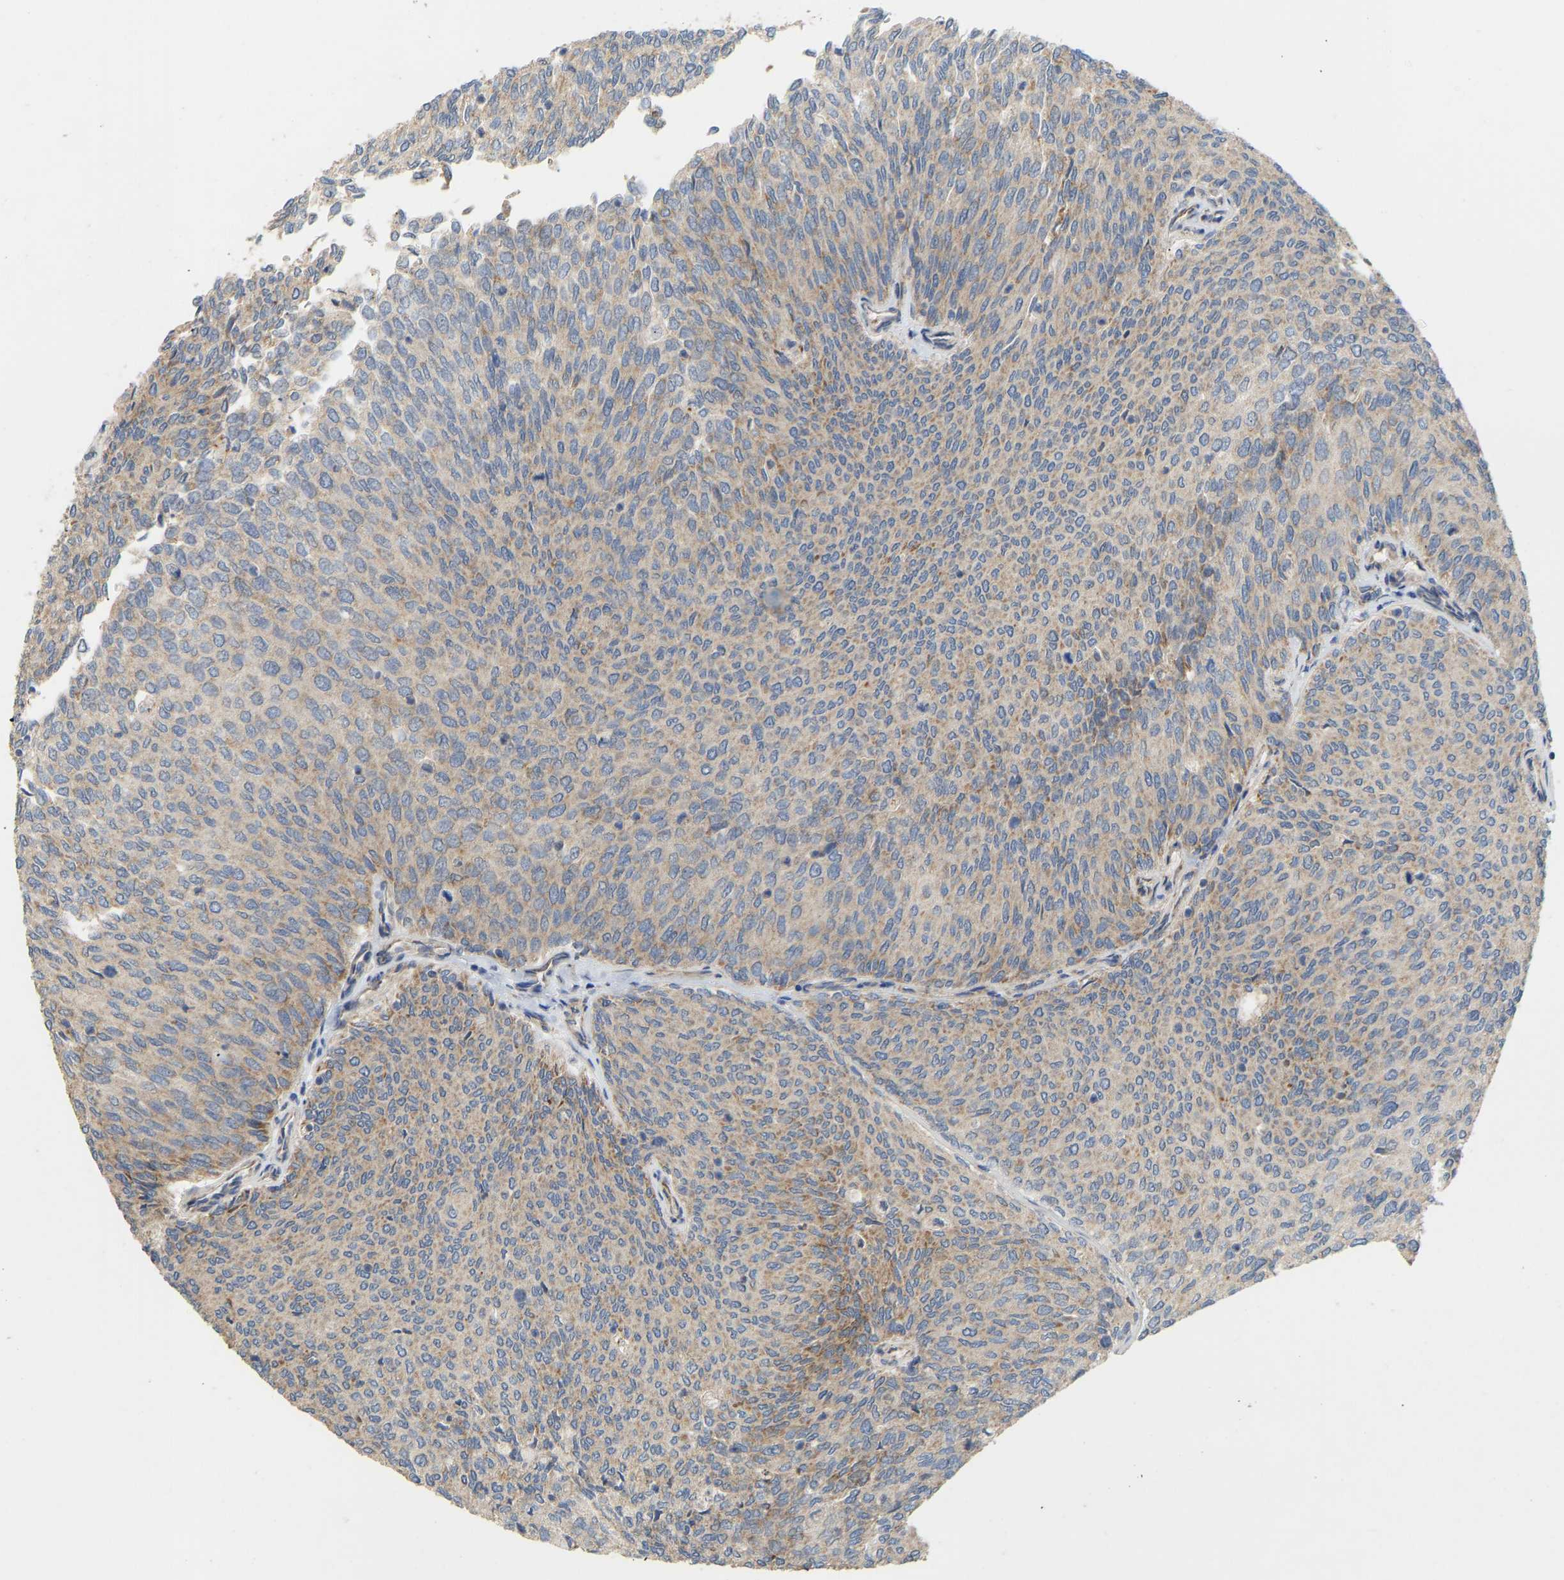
{"staining": {"intensity": "weak", "quantity": ">75%", "location": "cytoplasmic/membranous"}, "tissue": "urothelial cancer", "cell_type": "Tumor cells", "image_type": "cancer", "snomed": [{"axis": "morphology", "description": "Urothelial carcinoma, High grade"}, {"axis": "topography", "description": "Urinary bladder"}], "caption": "IHC image of neoplastic tissue: human urothelial cancer stained using immunohistochemistry displays low levels of weak protein expression localized specifically in the cytoplasmic/membranous of tumor cells, appearing as a cytoplasmic/membranous brown color.", "gene": "HACD2", "patient": {"sex": "male", "age": 81}}